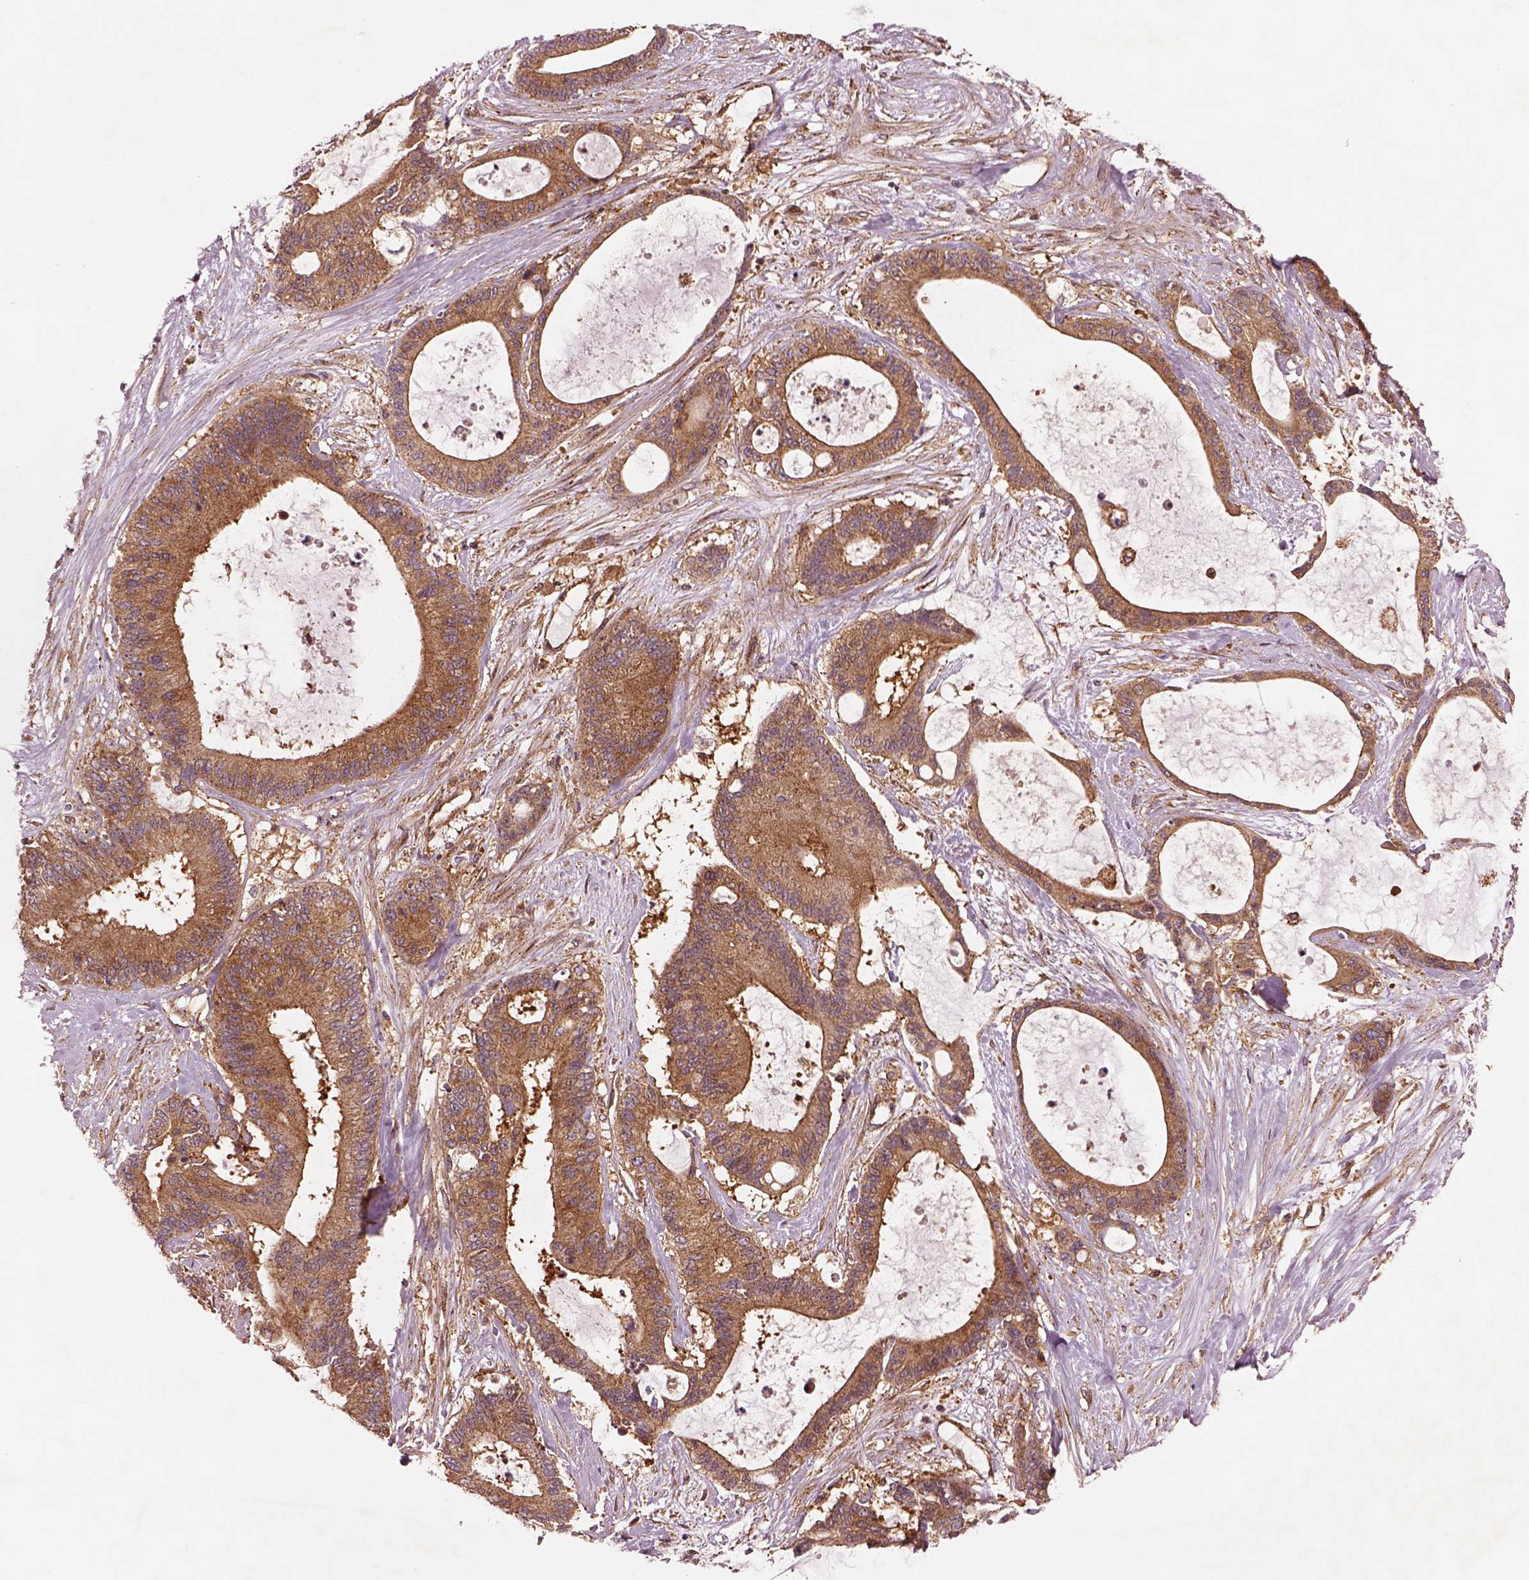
{"staining": {"intensity": "moderate", "quantity": ">75%", "location": "cytoplasmic/membranous"}, "tissue": "liver cancer", "cell_type": "Tumor cells", "image_type": "cancer", "snomed": [{"axis": "morphology", "description": "Normal tissue, NOS"}, {"axis": "morphology", "description": "Cholangiocarcinoma"}, {"axis": "topography", "description": "Liver"}, {"axis": "topography", "description": "Peripheral nerve tissue"}], "caption": "Brown immunohistochemical staining in human liver cholangiocarcinoma displays moderate cytoplasmic/membranous staining in approximately >75% of tumor cells.", "gene": "WASHC2A", "patient": {"sex": "female", "age": 73}}